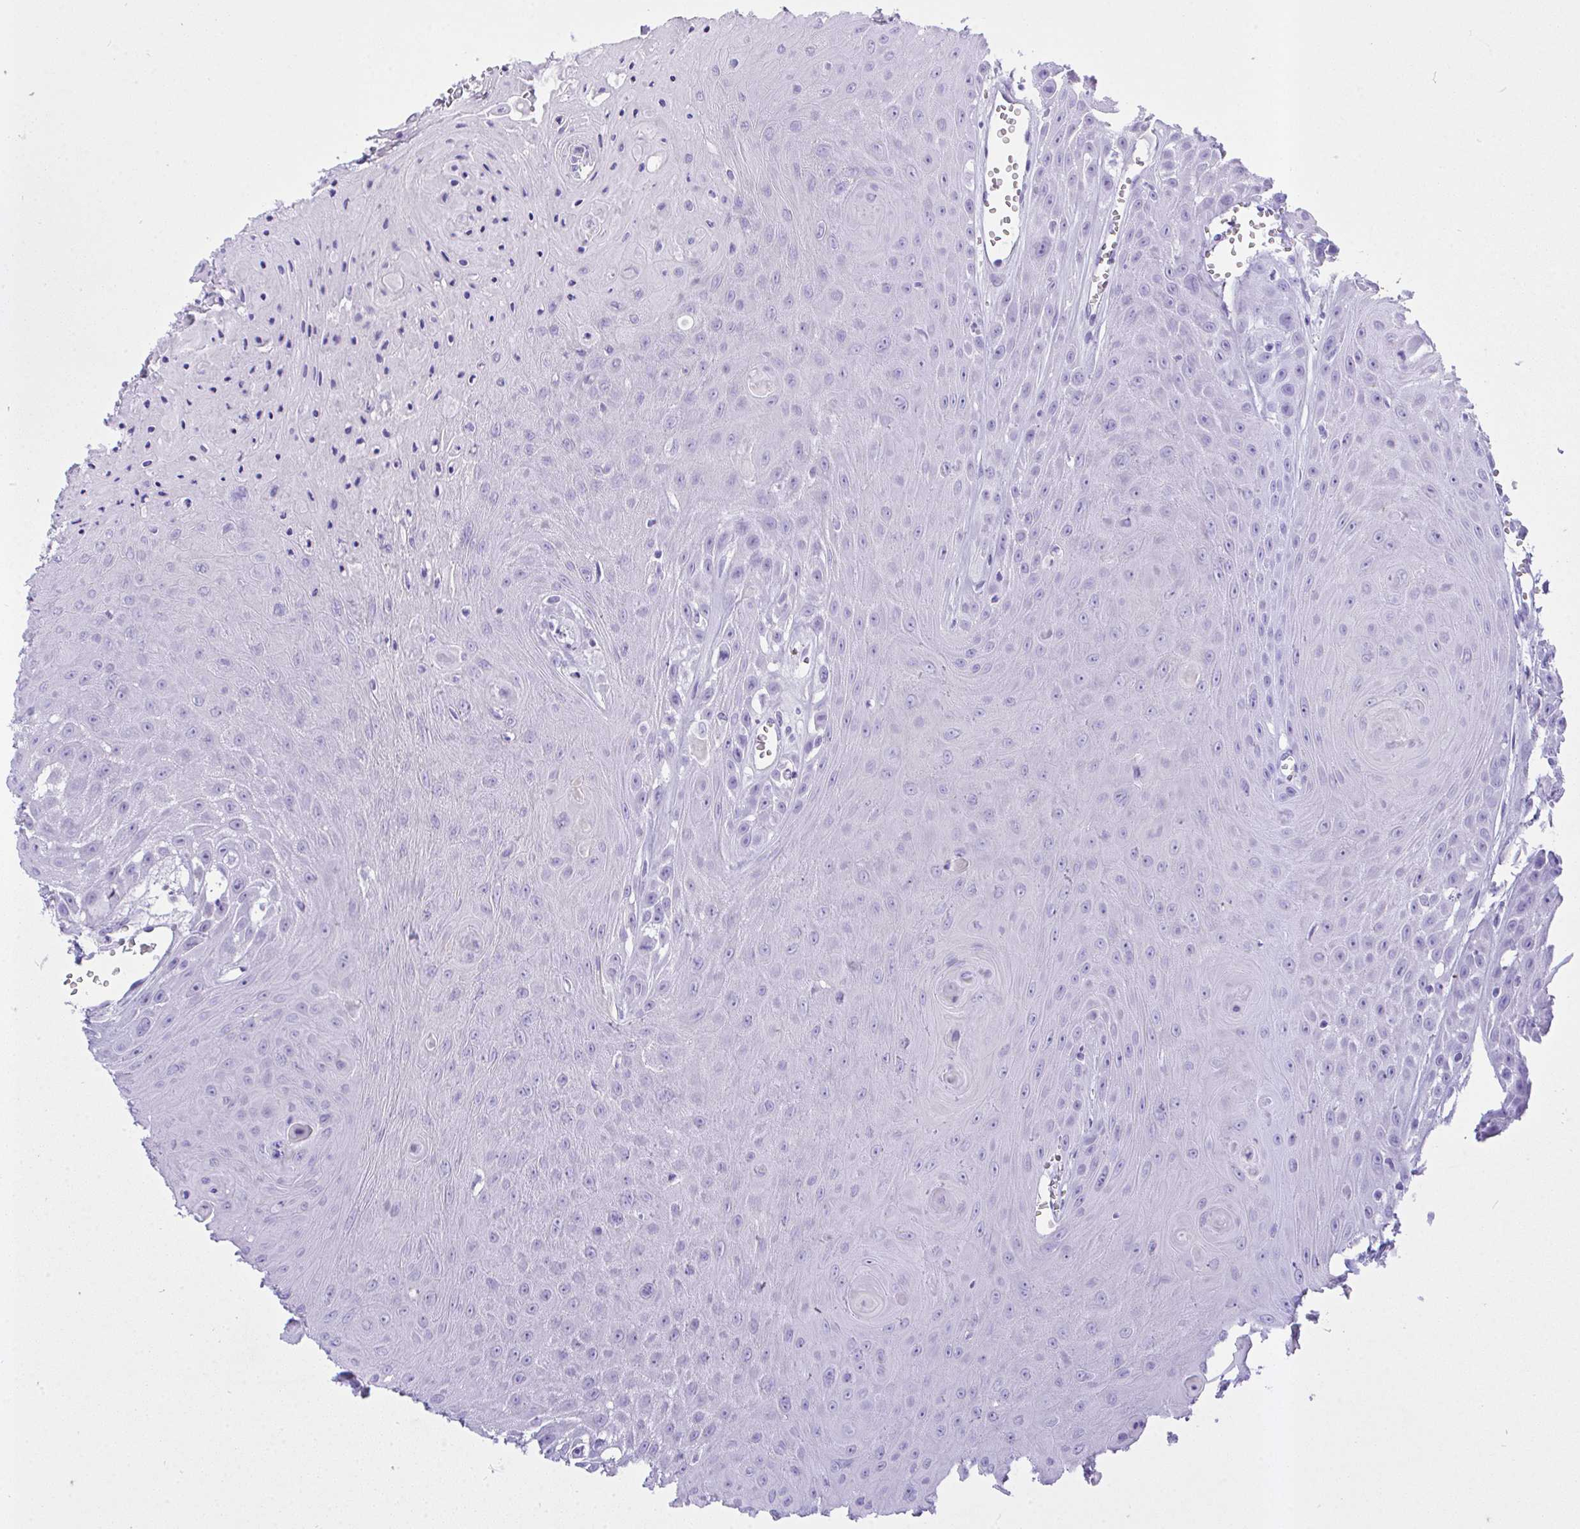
{"staining": {"intensity": "negative", "quantity": "none", "location": "none"}, "tissue": "head and neck cancer", "cell_type": "Tumor cells", "image_type": "cancer", "snomed": [{"axis": "morphology", "description": "Squamous cell carcinoma, NOS"}, {"axis": "topography", "description": "Oral tissue"}, {"axis": "topography", "description": "Head-Neck"}], "caption": "Tumor cells are negative for brown protein staining in squamous cell carcinoma (head and neck).", "gene": "AKR1D1", "patient": {"sex": "male", "age": 81}}